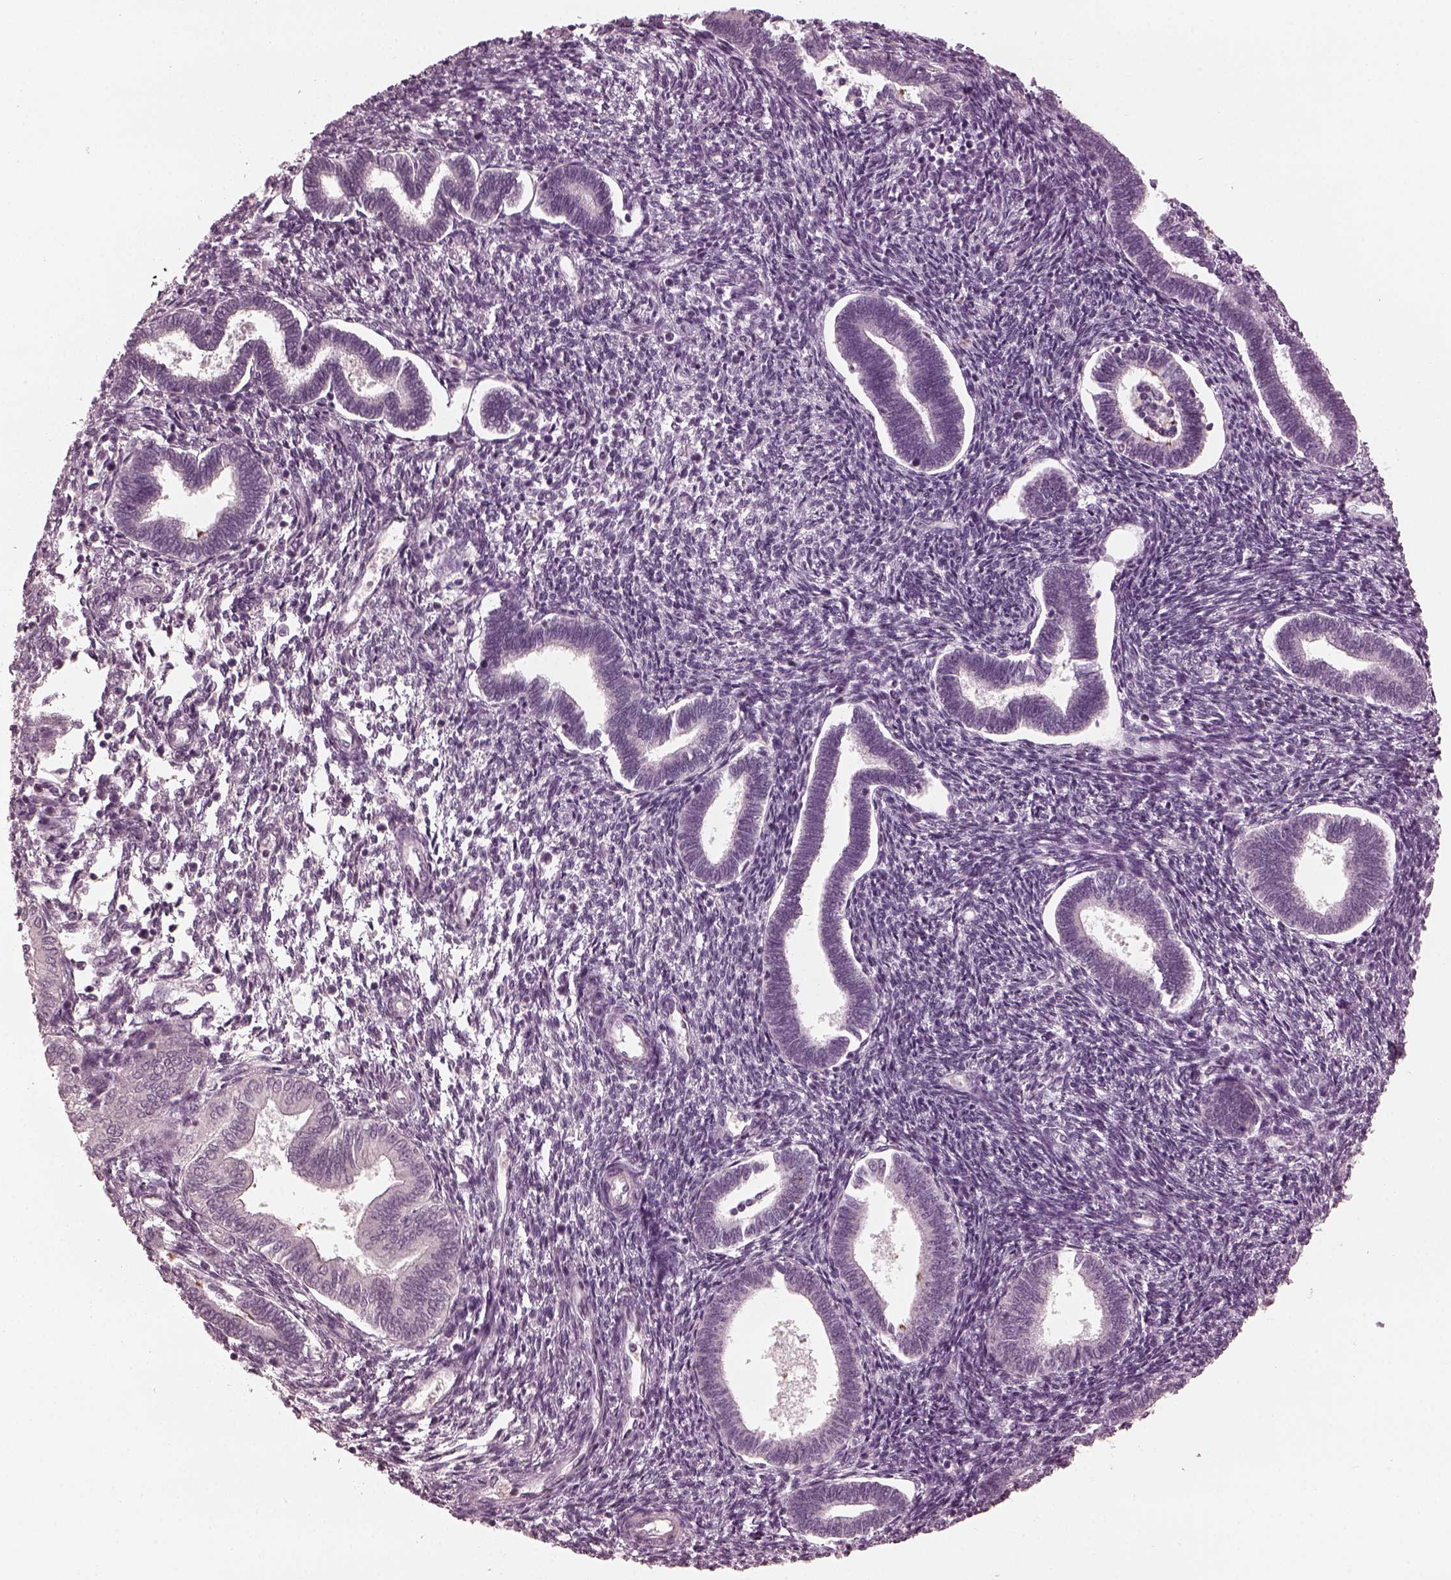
{"staining": {"intensity": "negative", "quantity": "none", "location": "none"}, "tissue": "endometrium", "cell_type": "Cells in endometrial stroma", "image_type": "normal", "snomed": [{"axis": "morphology", "description": "Normal tissue, NOS"}, {"axis": "topography", "description": "Endometrium"}], "caption": "Micrograph shows no significant protein expression in cells in endometrial stroma of benign endometrium.", "gene": "CCDC170", "patient": {"sex": "female", "age": 42}}